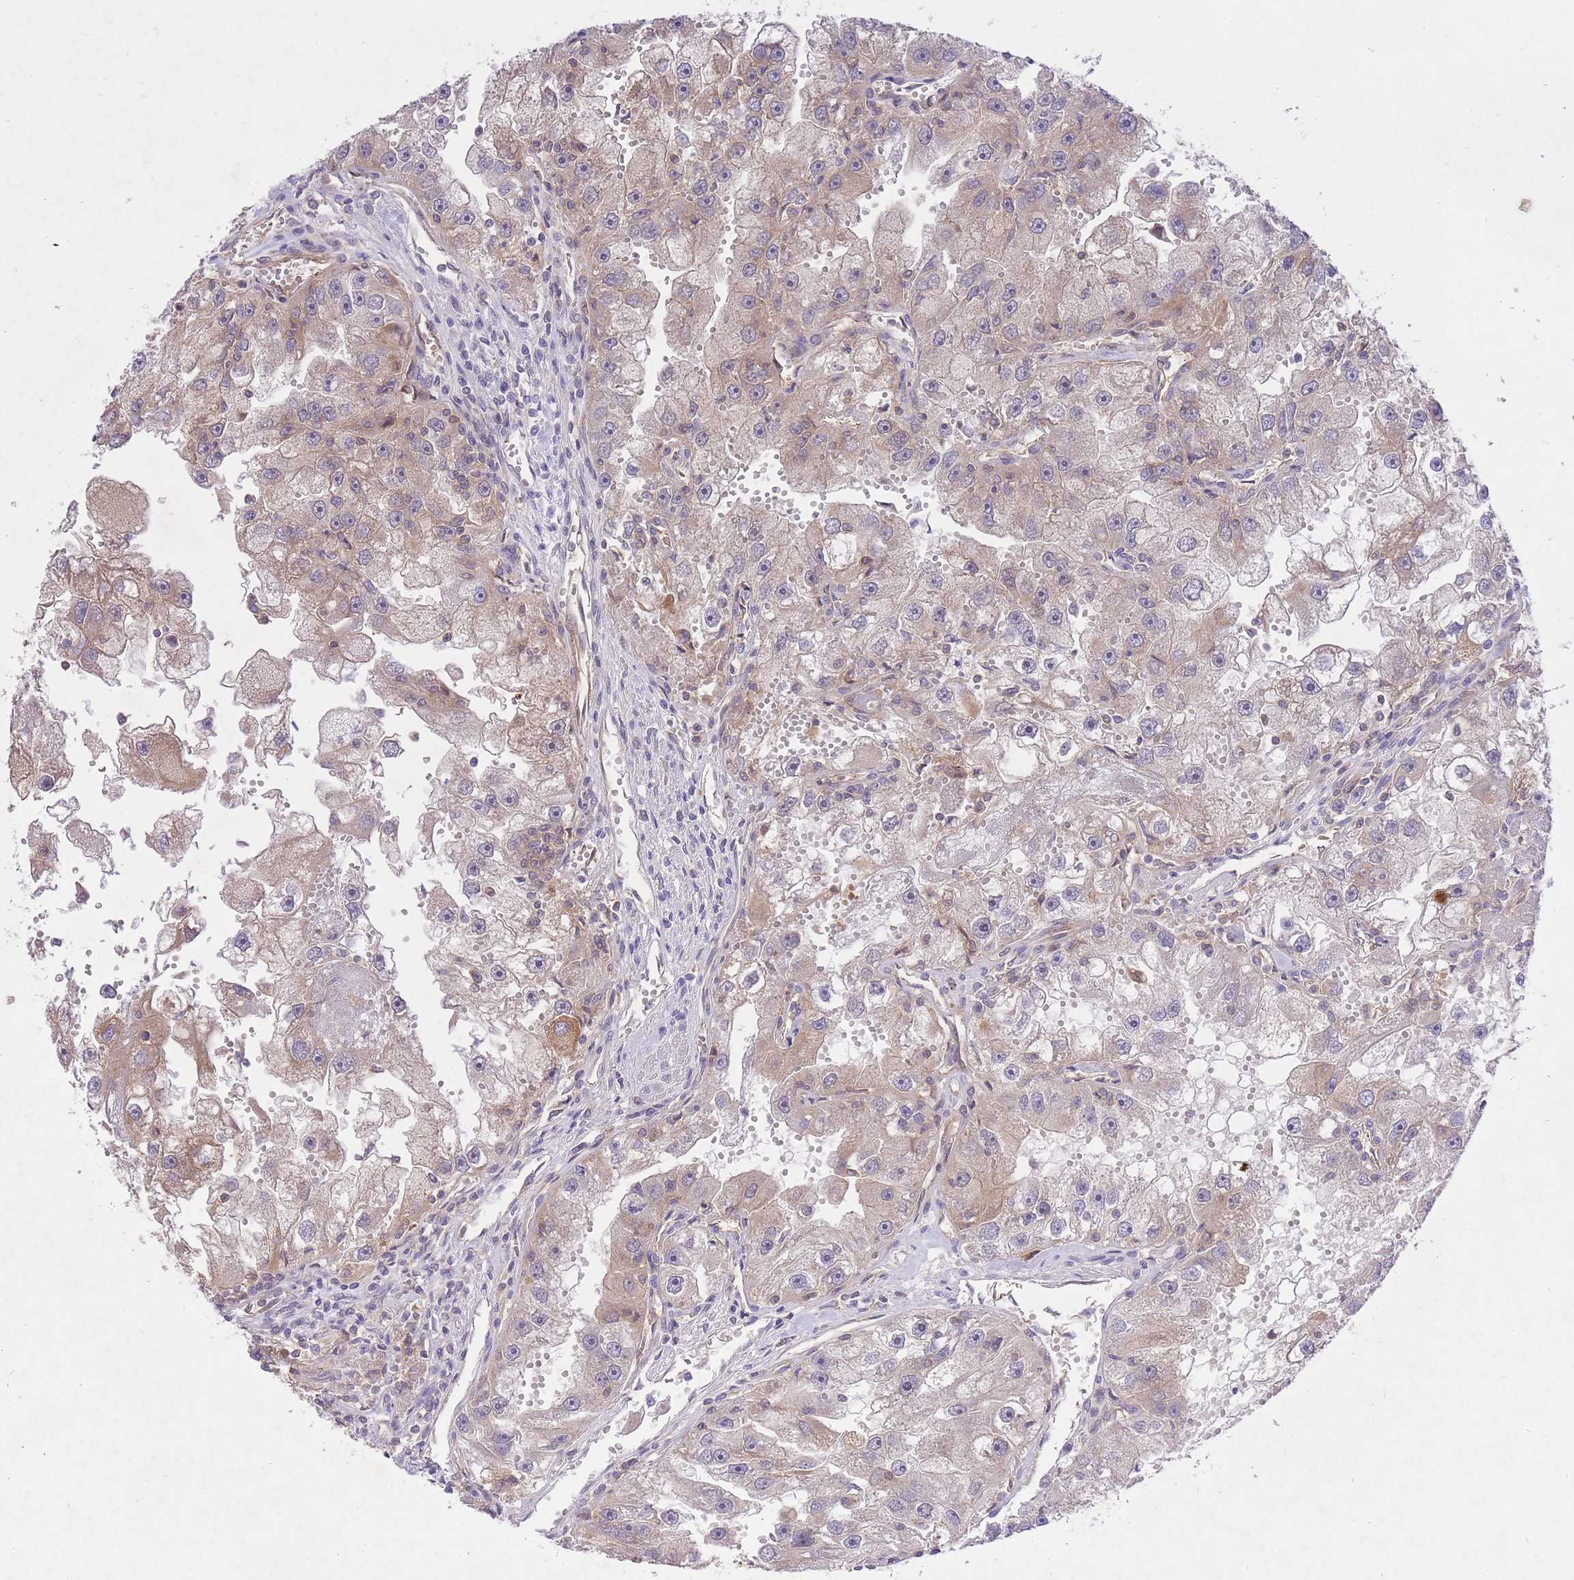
{"staining": {"intensity": "moderate", "quantity": "25%-75%", "location": "cytoplasmic/membranous"}, "tissue": "renal cancer", "cell_type": "Tumor cells", "image_type": "cancer", "snomed": [{"axis": "morphology", "description": "Adenocarcinoma, NOS"}, {"axis": "topography", "description": "Kidney"}], "caption": "Human renal adenocarcinoma stained with a protein marker demonstrates moderate staining in tumor cells.", "gene": "PREP", "patient": {"sex": "male", "age": 63}}